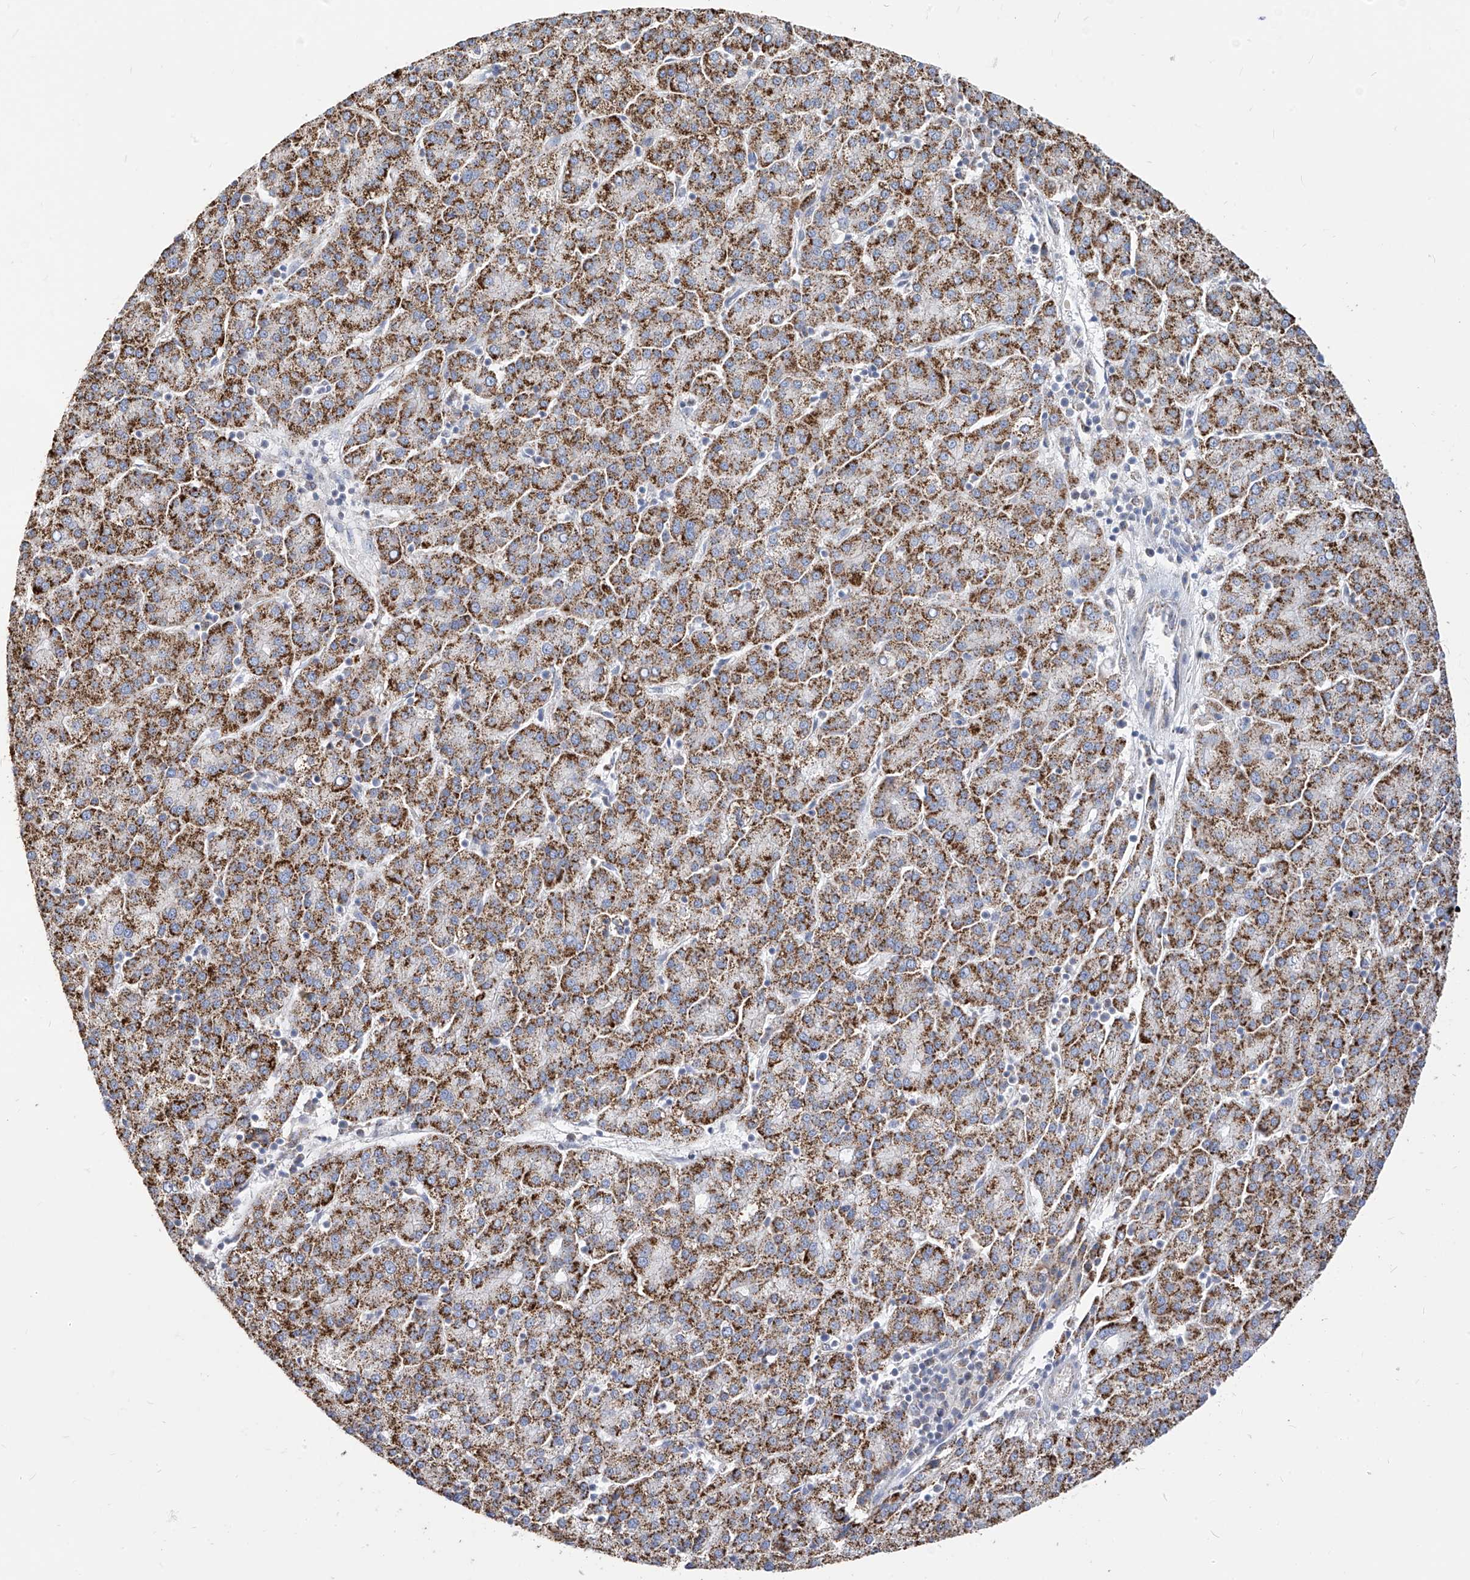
{"staining": {"intensity": "strong", "quantity": ">75%", "location": "cytoplasmic/membranous"}, "tissue": "liver cancer", "cell_type": "Tumor cells", "image_type": "cancer", "snomed": [{"axis": "morphology", "description": "Carcinoma, Hepatocellular, NOS"}, {"axis": "topography", "description": "Liver"}], "caption": "Immunohistochemistry staining of hepatocellular carcinoma (liver), which reveals high levels of strong cytoplasmic/membranous positivity in approximately >75% of tumor cells indicating strong cytoplasmic/membranous protein staining. The staining was performed using DAB (3,3'-diaminobenzidine) (brown) for protein detection and nuclei were counterstained in hematoxylin (blue).", "gene": "RASA2", "patient": {"sex": "female", "age": 58}}